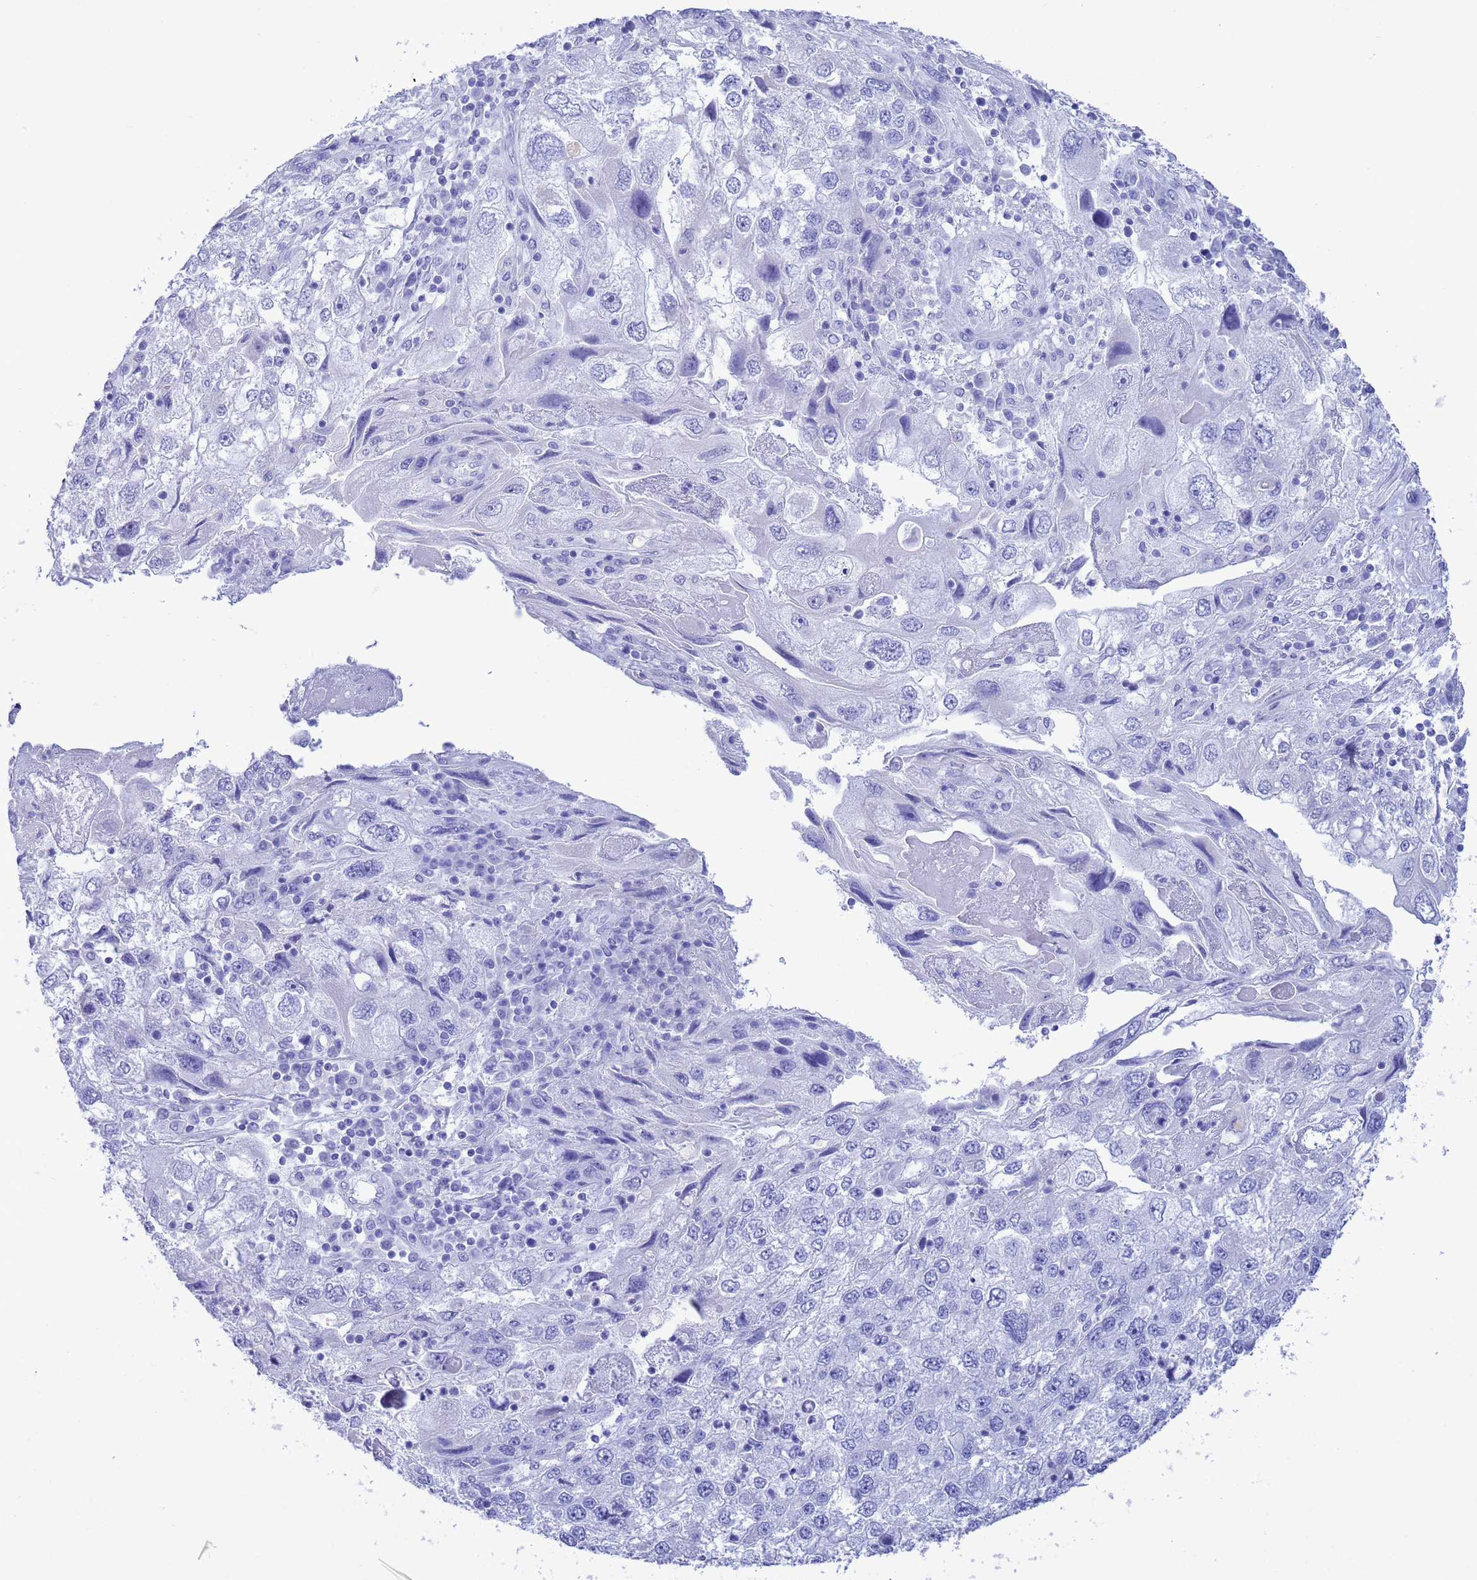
{"staining": {"intensity": "negative", "quantity": "none", "location": "none"}, "tissue": "endometrial cancer", "cell_type": "Tumor cells", "image_type": "cancer", "snomed": [{"axis": "morphology", "description": "Adenocarcinoma, NOS"}, {"axis": "topography", "description": "Endometrium"}], "caption": "A histopathology image of human adenocarcinoma (endometrial) is negative for staining in tumor cells.", "gene": "GSTM1", "patient": {"sex": "female", "age": 49}}